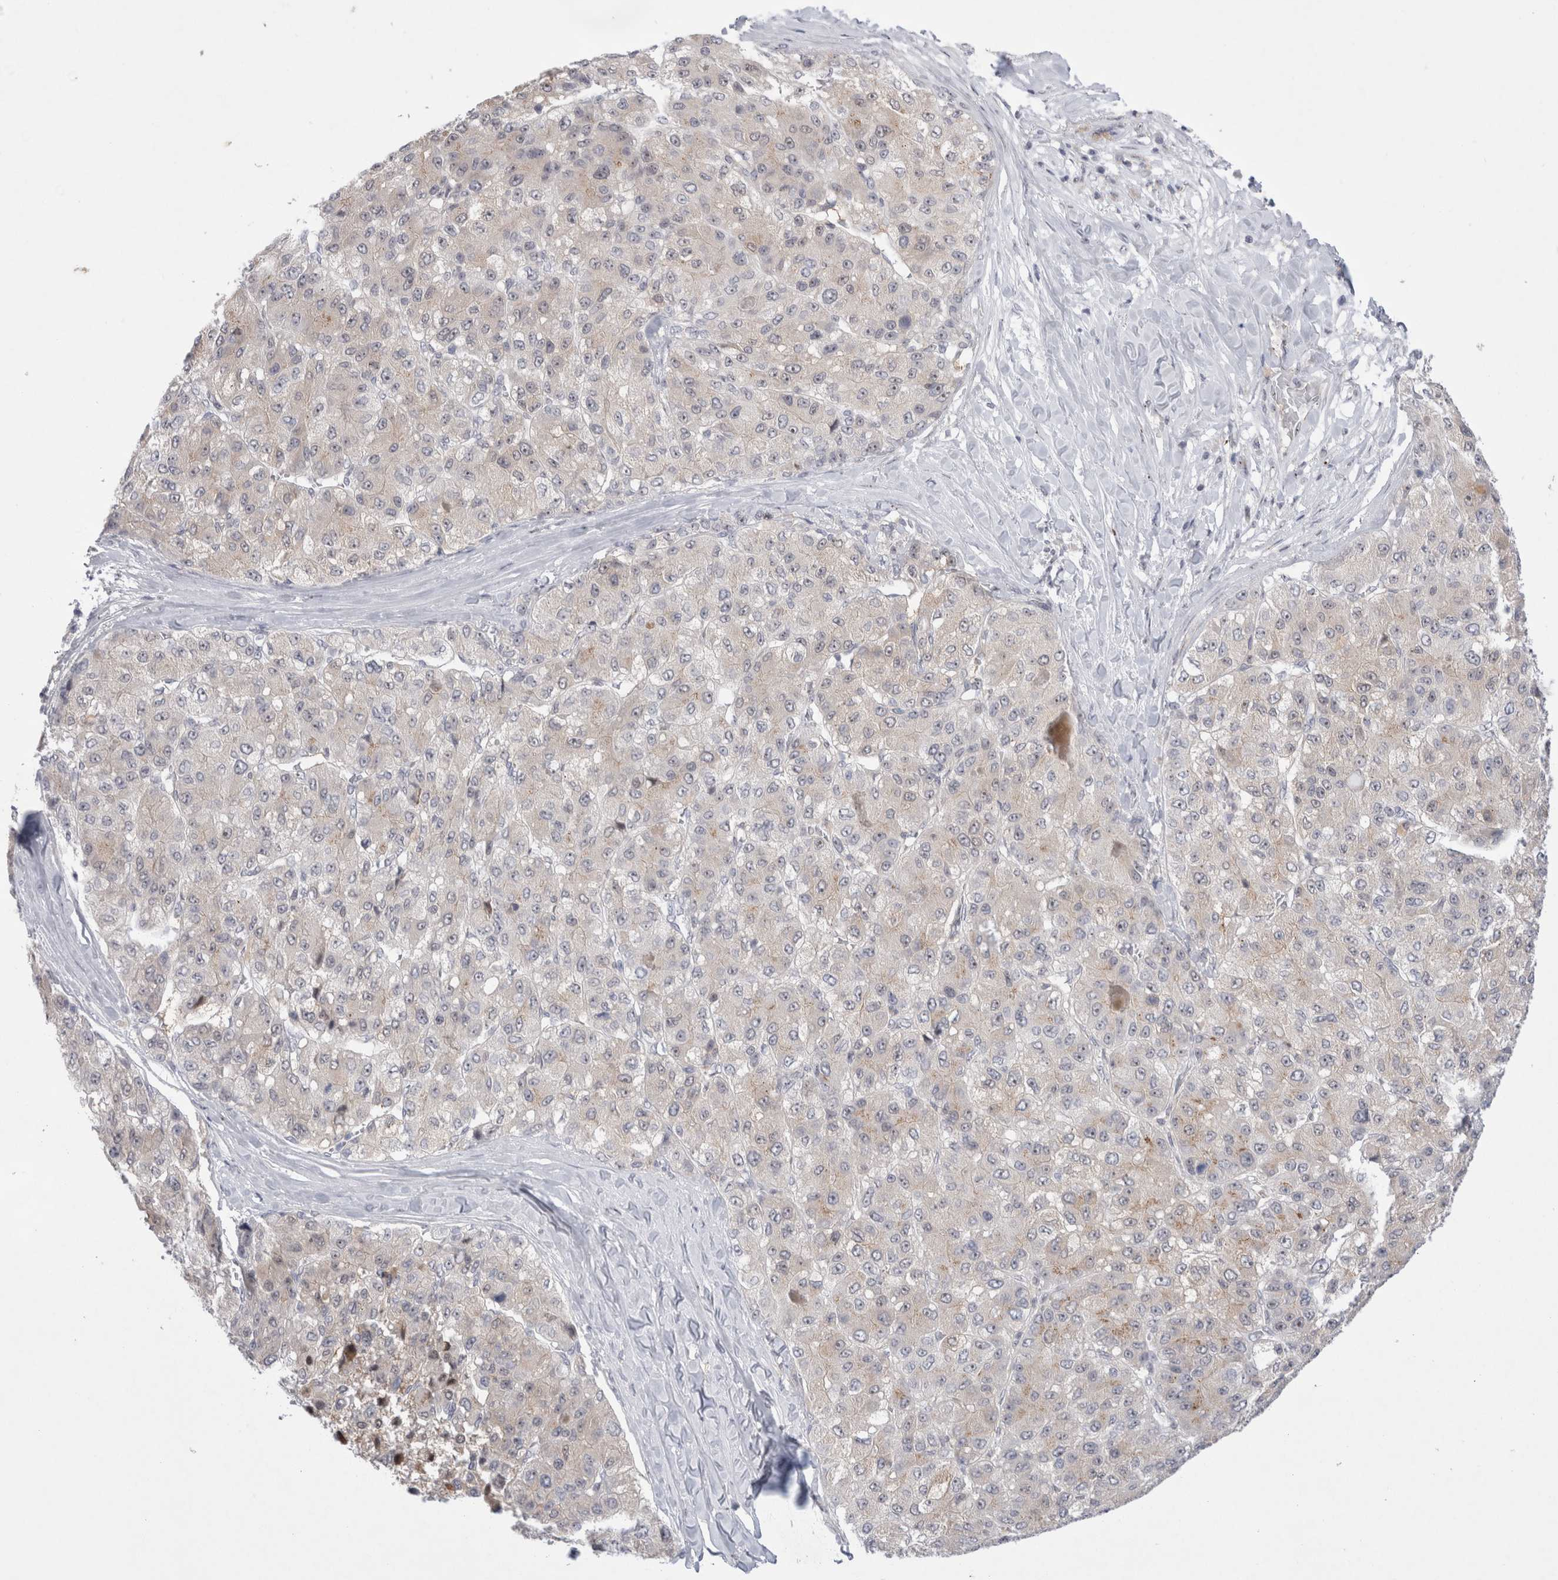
{"staining": {"intensity": "strong", "quantity": "<25%", "location": "cytoplasmic/membranous,nuclear"}, "tissue": "liver cancer", "cell_type": "Tumor cells", "image_type": "cancer", "snomed": [{"axis": "morphology", "description": "Carcinoma, Hepatocellular, NOS"}, {"axis": "topography", "description": "Liver"}], "caption": "There is medium levels of strong cytoplasmic/membranous and nuclear expression in tumor cells of hepatocellular carcinoma (liver), as demonstrated by immunohistochemical staining (brown color).", "gene": "CERS5", "patient": {"sex": "male", "age": 80}}